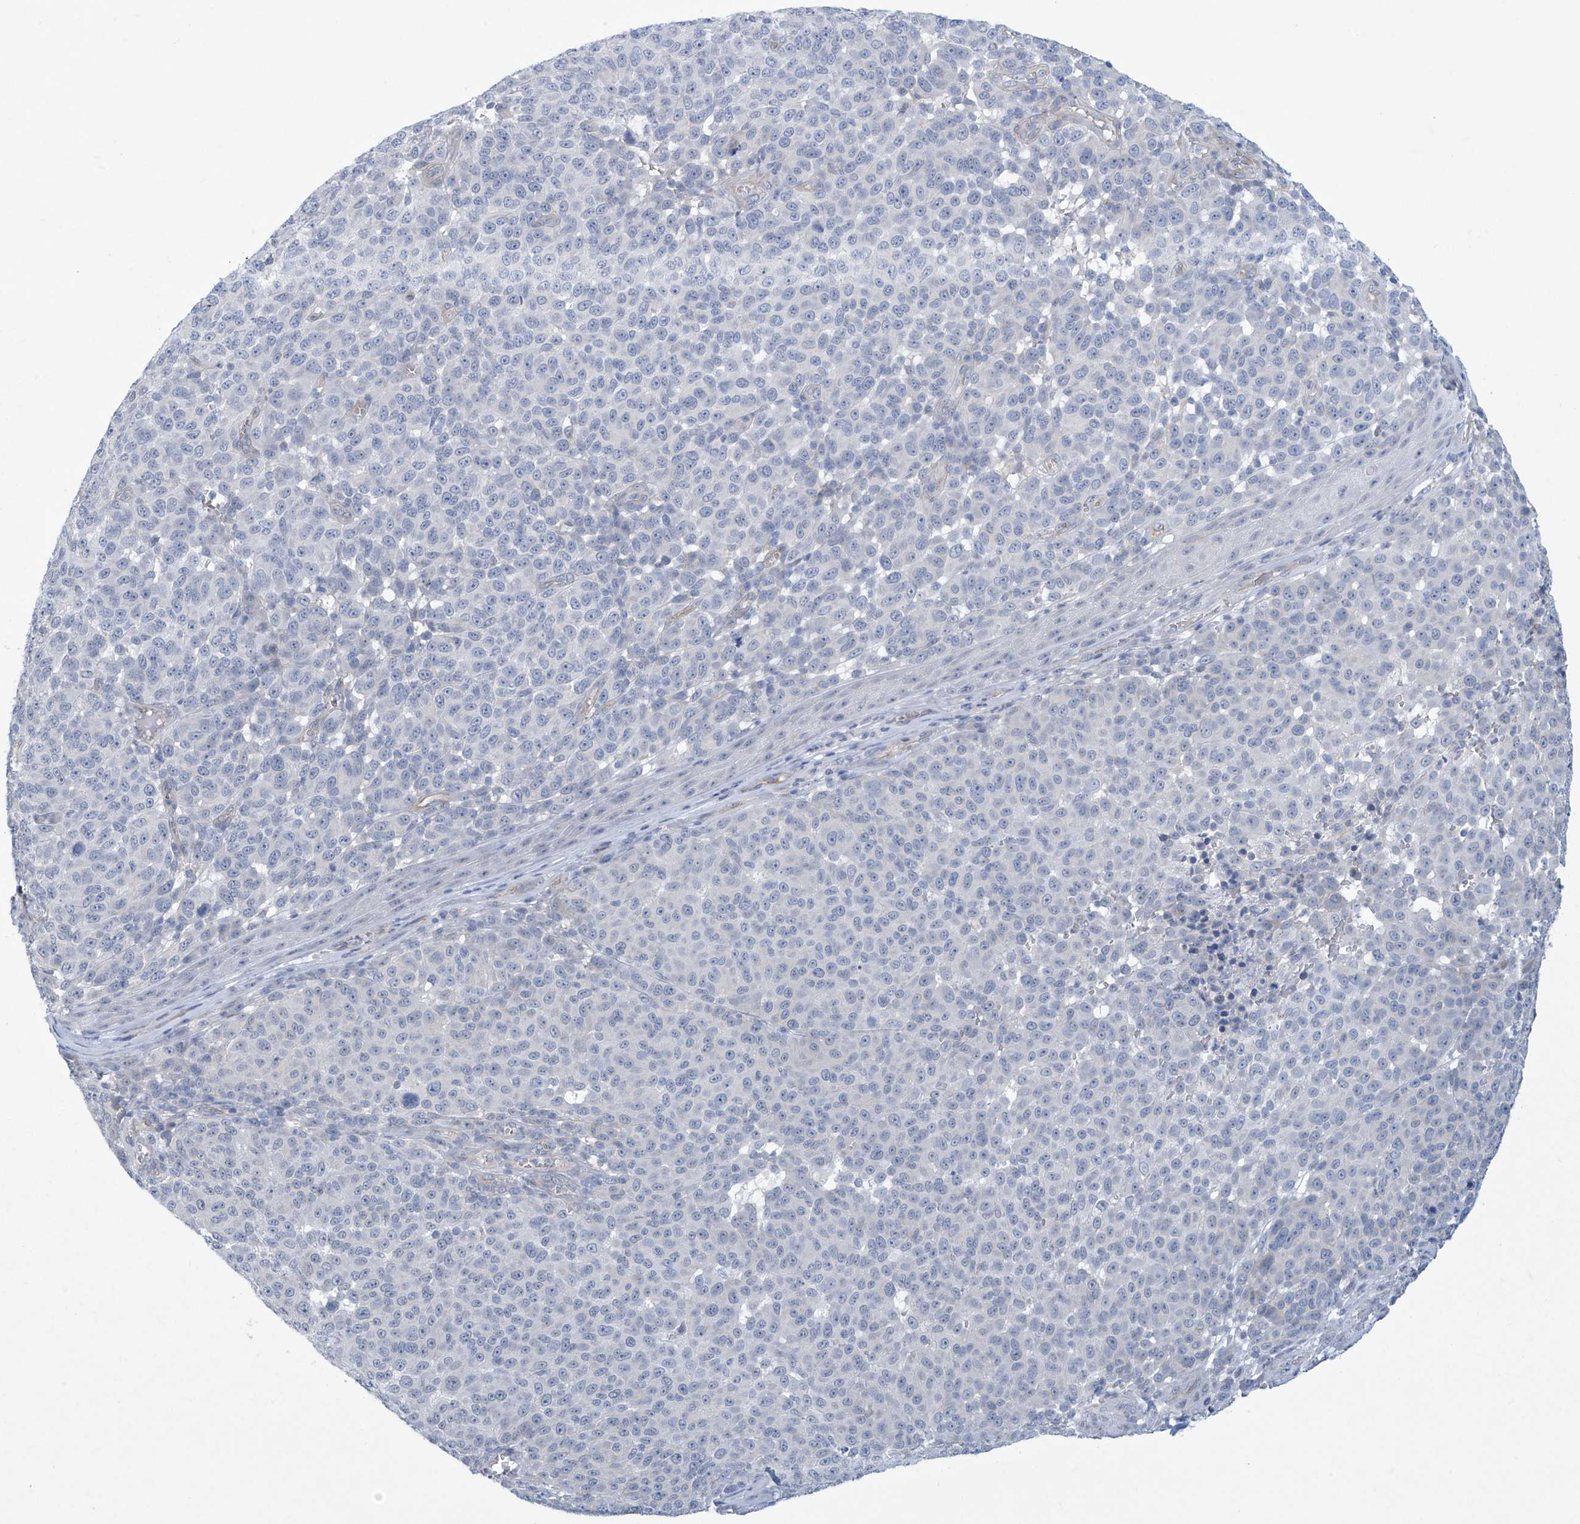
{"staining": {"intensity": "negative", "quantity": "none", "location": "none"}, "tissue": "melanoma", "cell_type": "Tumor cells", "image_type": "cancer", "snomed": [{"axis": "morphology", "description": "Malignant melanoma, NOS"}, {"axis": "topography", "description": "Skin"}], "caption": "Tumor cells show no significant protein positivity in malignant melanoma. (DAB (3,3'-diaminobenzidine) immunohistochemistry (IHC), high magnification).", "gene": "ABHD13", "patient": {"sex": "male", "age": 49}}